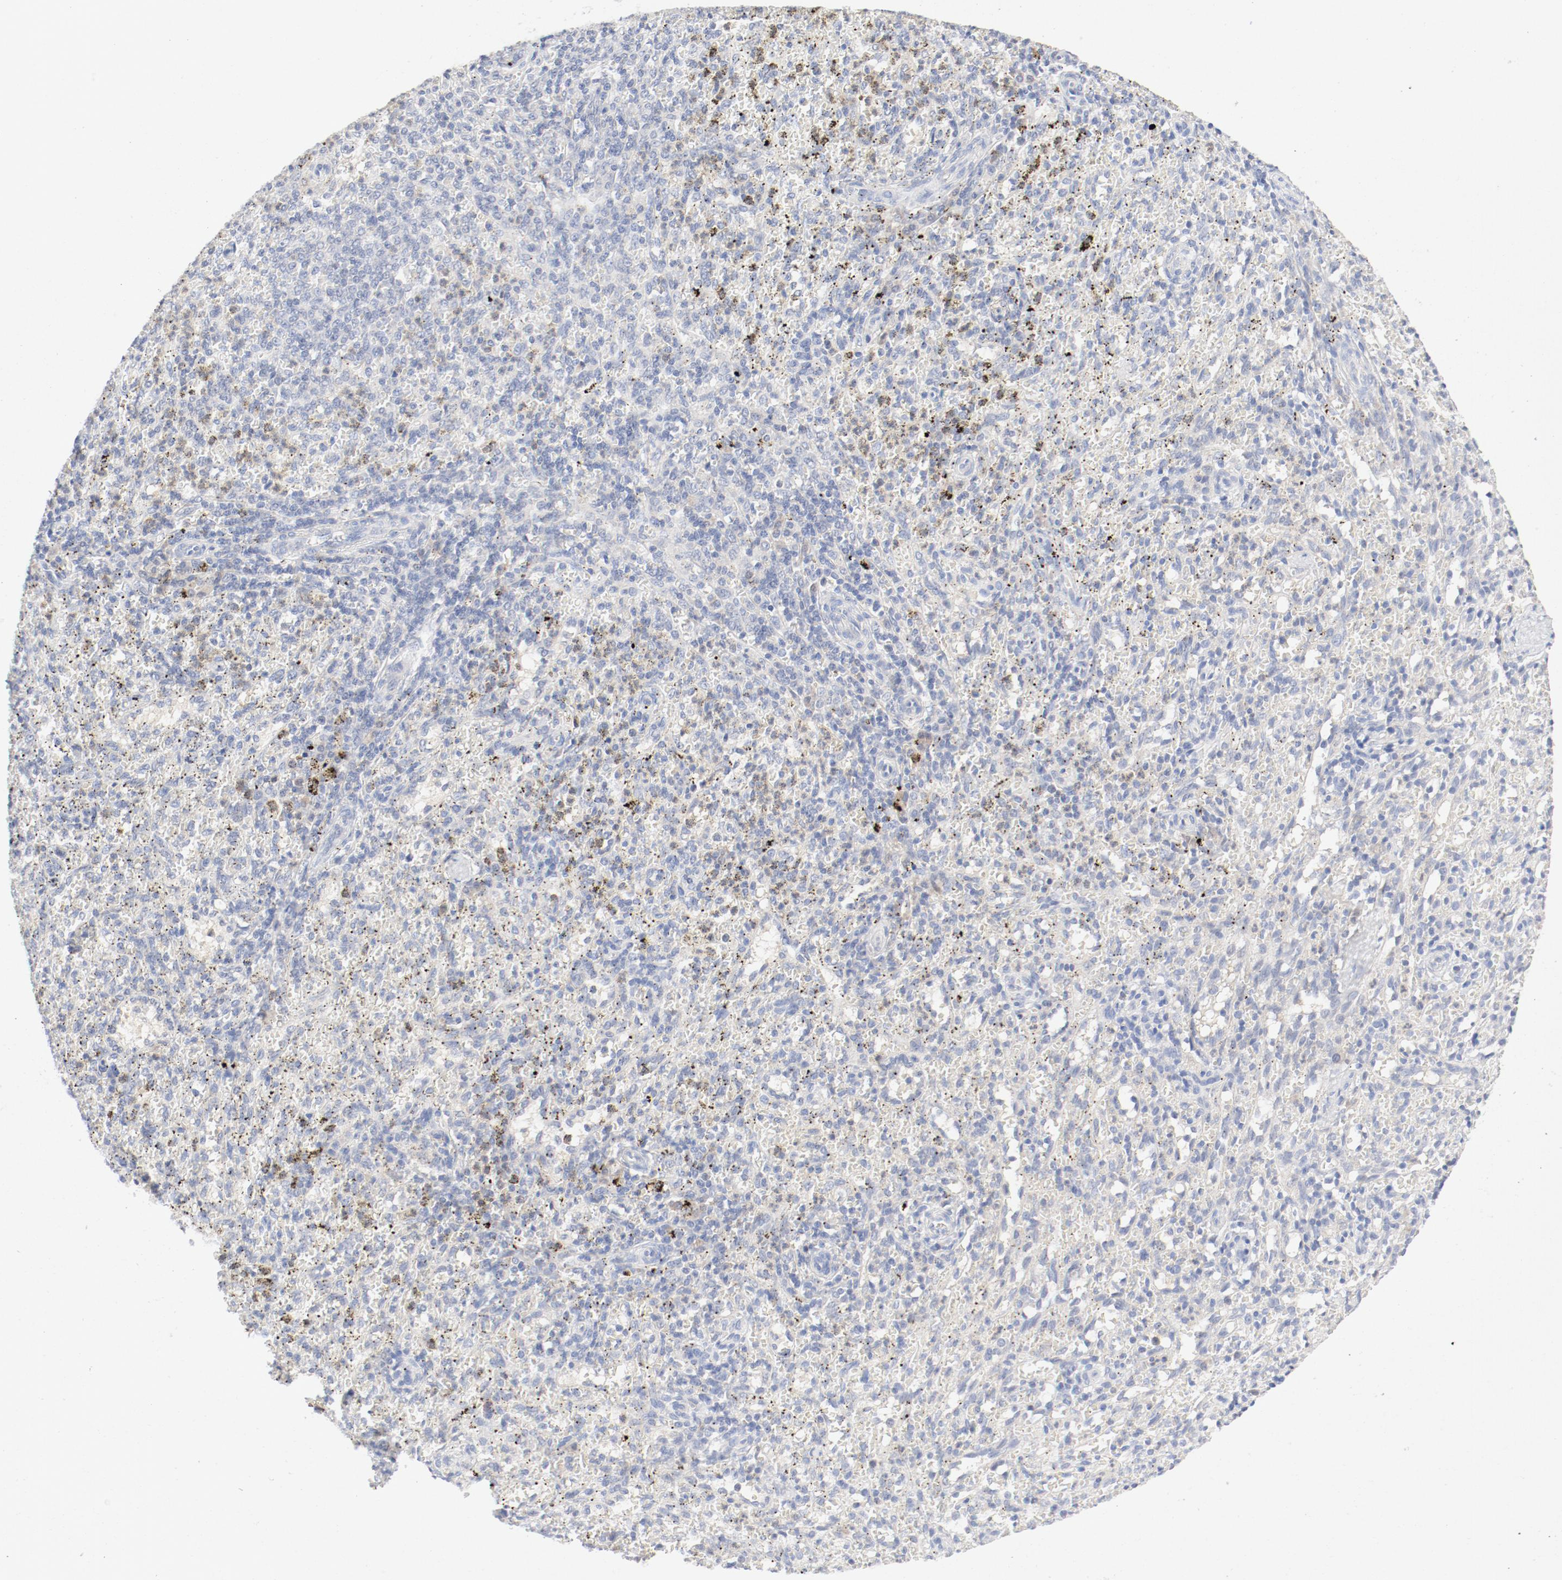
{"staining": {"intensity": "negative", "quantity": "none", "location": "none"}, "tissue": "spleen", "cell_type": "Cells in red pulp", "image_type": "normal", "snomed": [{"axis": "morphology", "description": "Normal tissue, NOS"}, {"axis": "topography", "description": "Spleen"}], "caption": "IHC micrograph of benign spleen: spleen stained with DAB (3,3'-diaminobenzidine) shows no significant protein positivity in cells in red pulp. (DAB (3,3'-diaminobenzidine) immunohistochemistry (IHC) visualized using brightfield microscopy, high magnification).", "gene": "PGM1", "patient": {"sex": "female", "age": 10}}